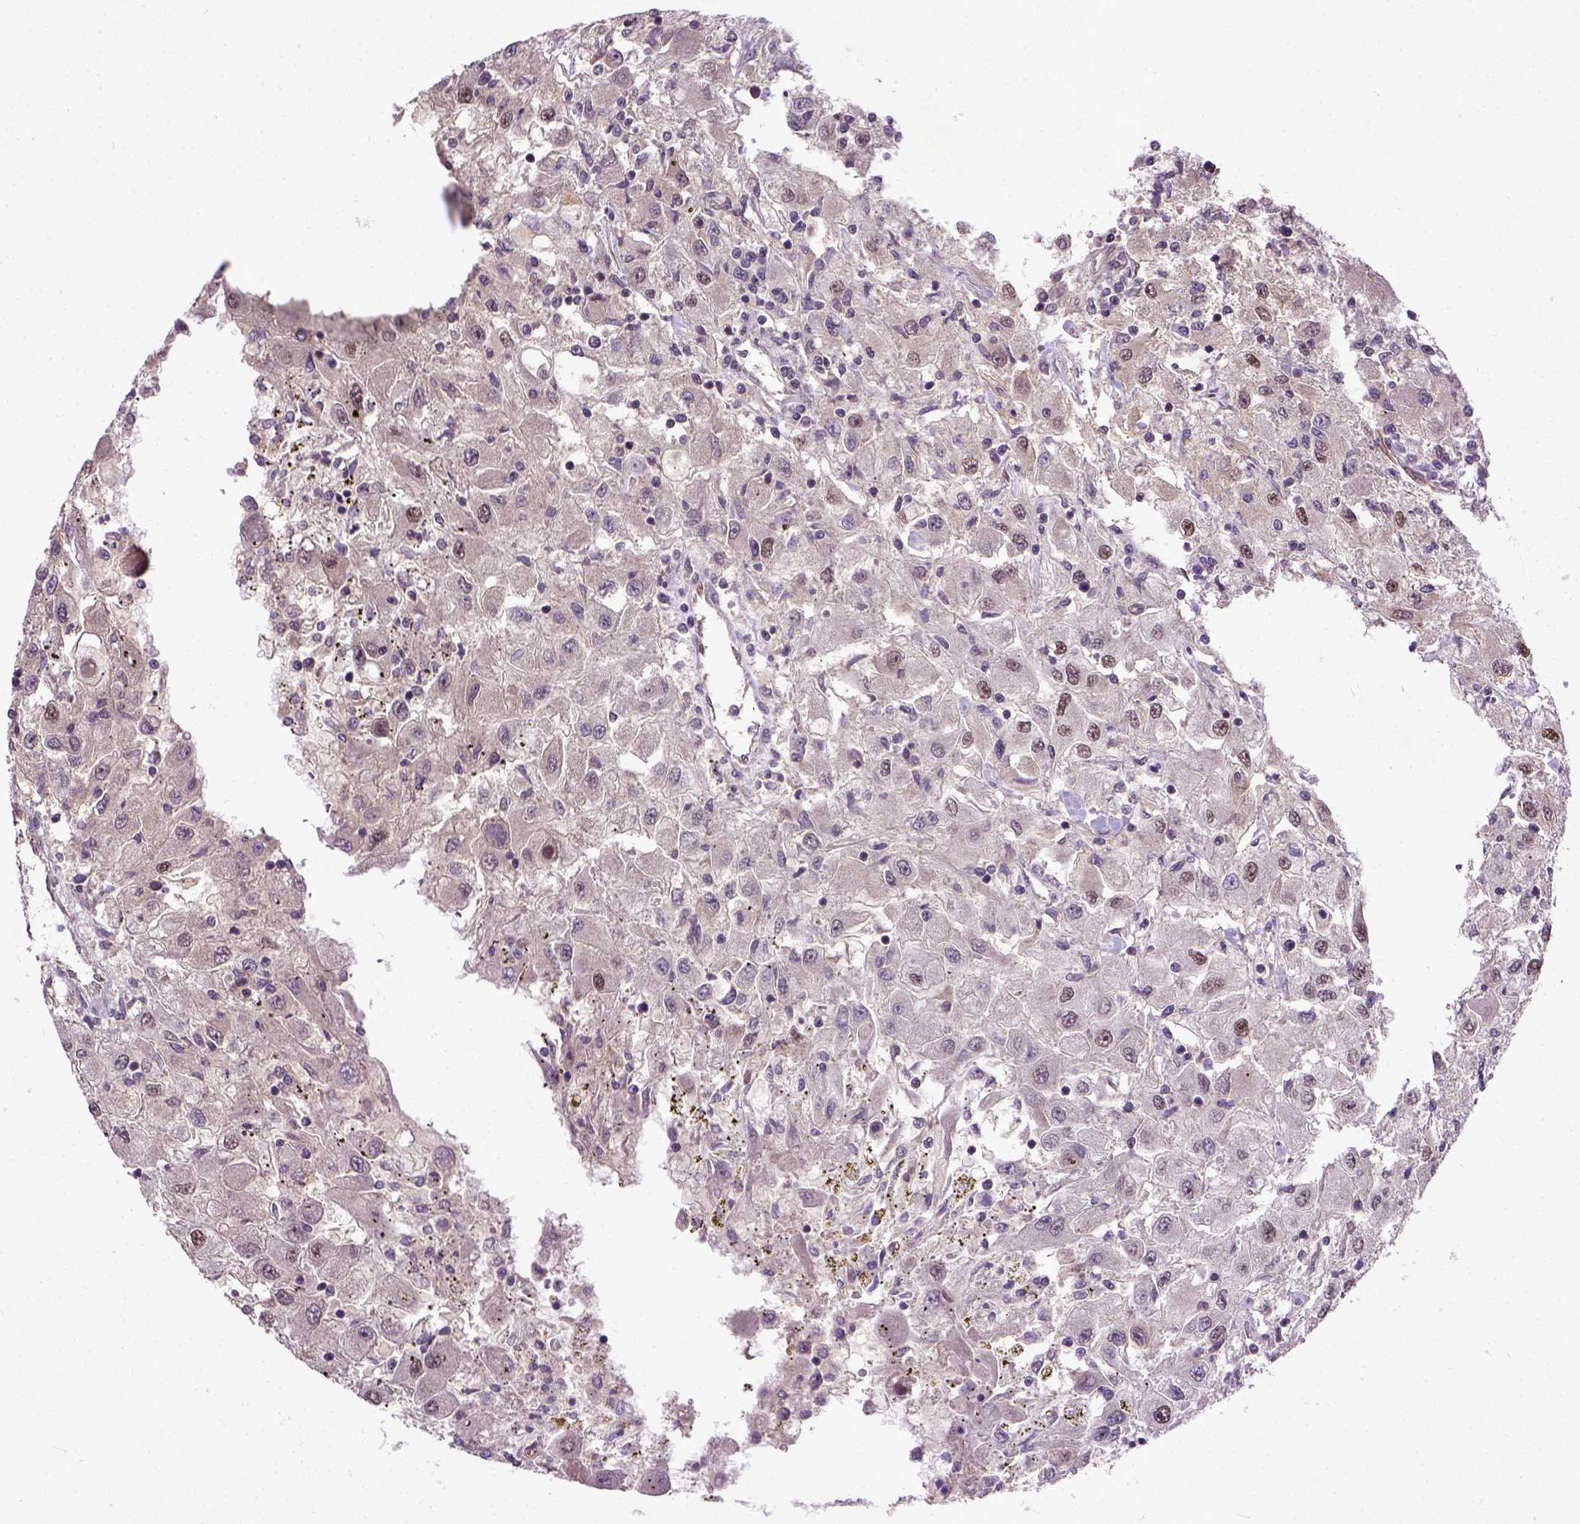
{"staining": {"intensity": "moderate", "quantity": "25%-75%", "location": "nuclear"}, "tissue": "renal cancer", "cell_type": "Tumor cells", "image_type": "cancer", "snomed": [{"axis": "morphology", "description": "Adenocarcinoma, NOS"}, {"axis": "topography", "description": "Kidney"}], "caption": "Protein expression analysis of adenocarcinoma (renal) reveals moderate nuclear staining in approximately 25%-75% of tumor cells. (DAB (3,3'-diaminobenzidine) IHC with brightfield microscopy, high magnification).", "gene": "UBA3", "patient": {"sex": "female", "age": 67}}